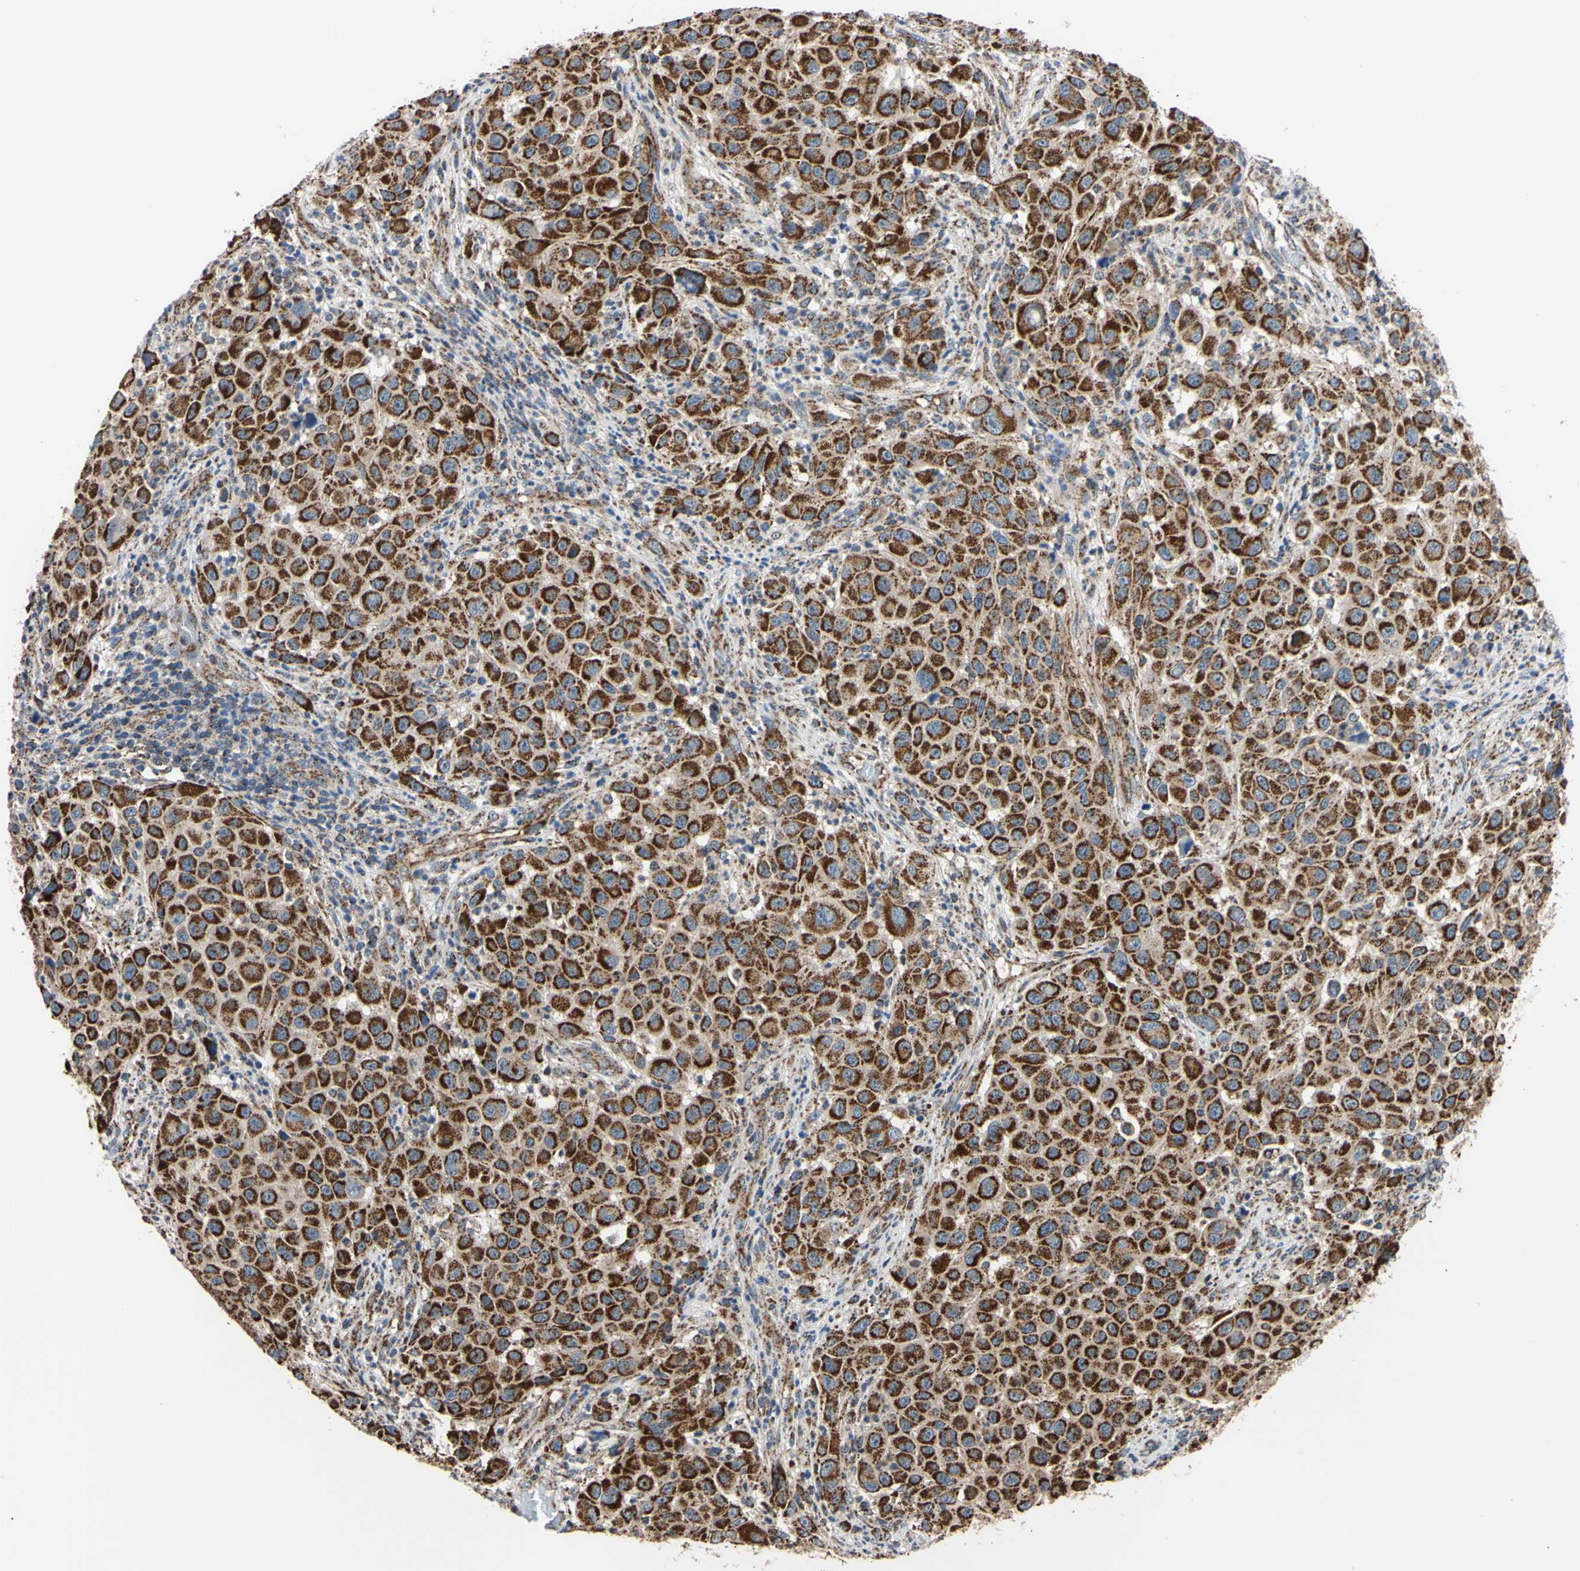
{"staining": {"intensity": "strong", "quantity": ">75%", "location": "cytoplasmic/membranous"}, "tissue": "melanoma", "cell_type": "Tumor cells", "image_type": "cancer", "snomed": [{"axis": "morphology", "description": "Malignant melanoma, Metastatic site"}, {"axis": "topography", "description": "Lymph node"}], "caption": "Brown immunohistochemical staining in malignant melanoma (metastatic site) shows strong cytoplasmic/membranous positivity in approximately >75% of tumor cells.", "gene": "CLPP", "patient": {"sex": "male", "age": 61}}